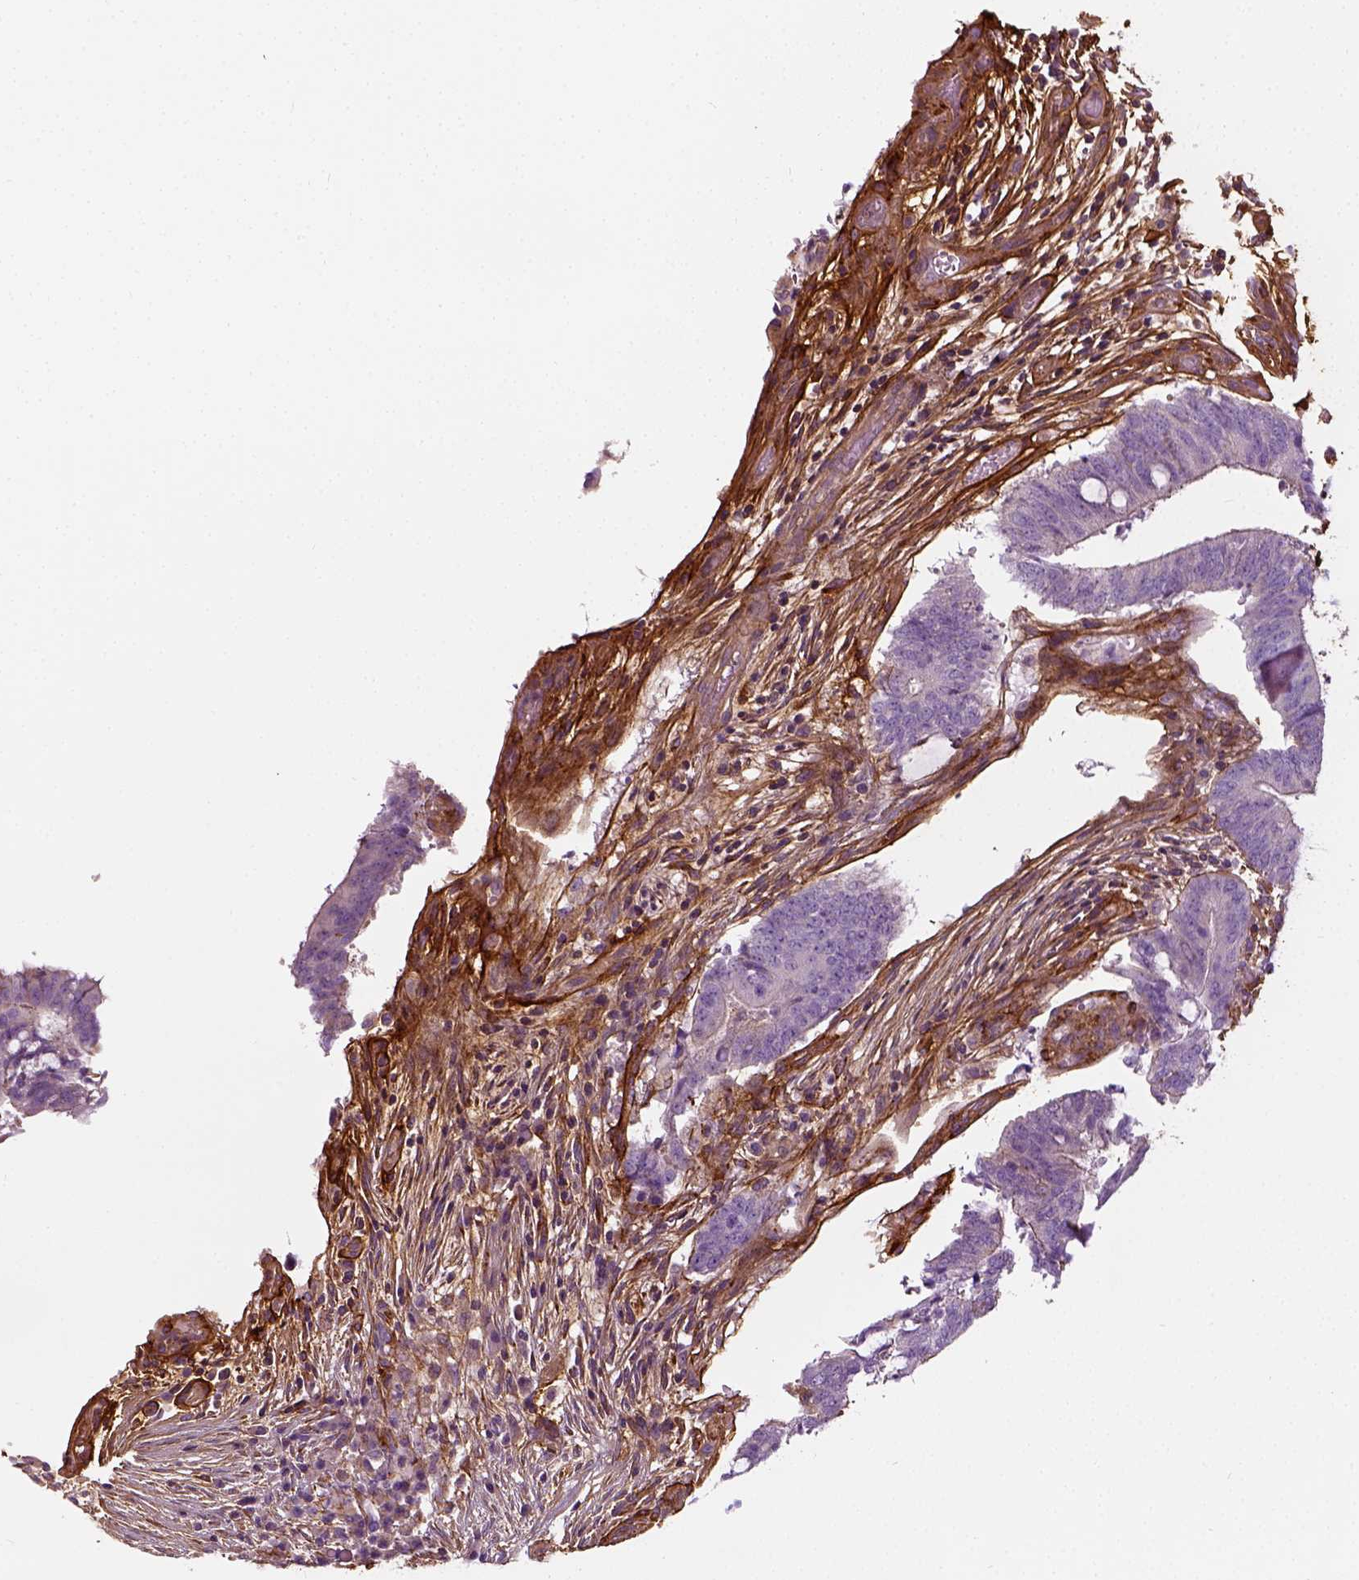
{"staining": {"intensity": "negative", "quantity": "none", "location": "none"}, "tissue": "colorectal cancer", "cell_type": "Tumor cells", "image_type": "cancer", "snomed": [{"axis": "morphology", "description": "Adenocarcinoma, NOS"}, {"axis": "topography", "description": "Colon"}], "caption": "DAB (3,3'-diaminobenzidine) immunohistochemical staining of human colorectal cancer demonstrates no significant staining in tumor cells.", "gene": "COL6A2", "patient": {"sex": "female", "age": 43}}